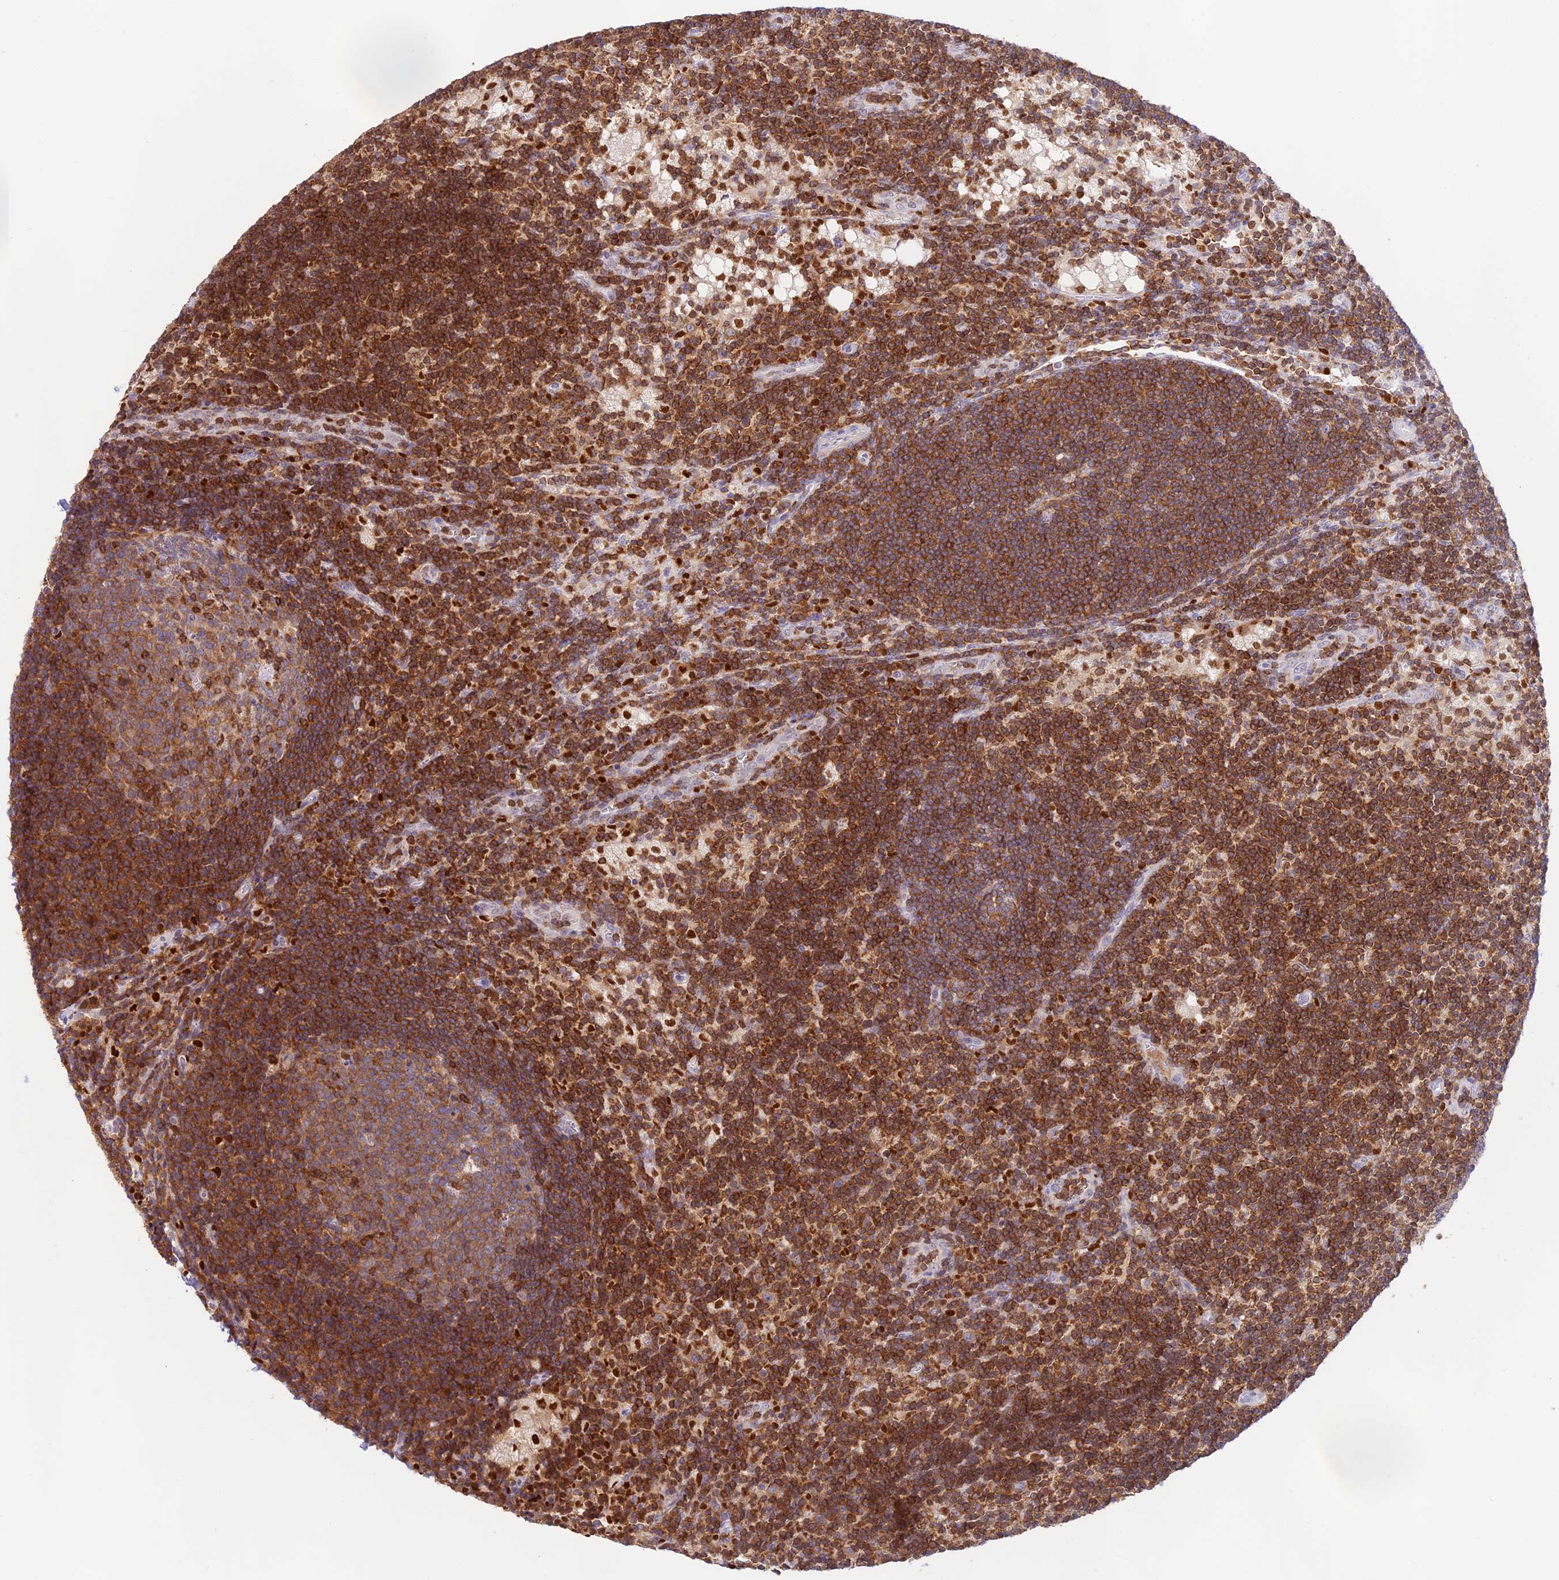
{"staining": {"intensity": "moderate", "quantity": ">75%", "location": "cytoplasmic/membranous"}, "tissue": "lymph node", "cell_type": "Germinal center cells", "image_type": "normal", "snomed": [{"axis": "morphology", "description": "Normal tissue, NOS"}, {"axis": "topography", "description": "Lymph node"}], "caption": "Lymph node stained for a protein (brown) shows moderate cytoplasmic/membranous positive positivity in about >75% of germinal center cells.", "gene": "DENND1C", "patient": {"sex": "male", "age": 24}}